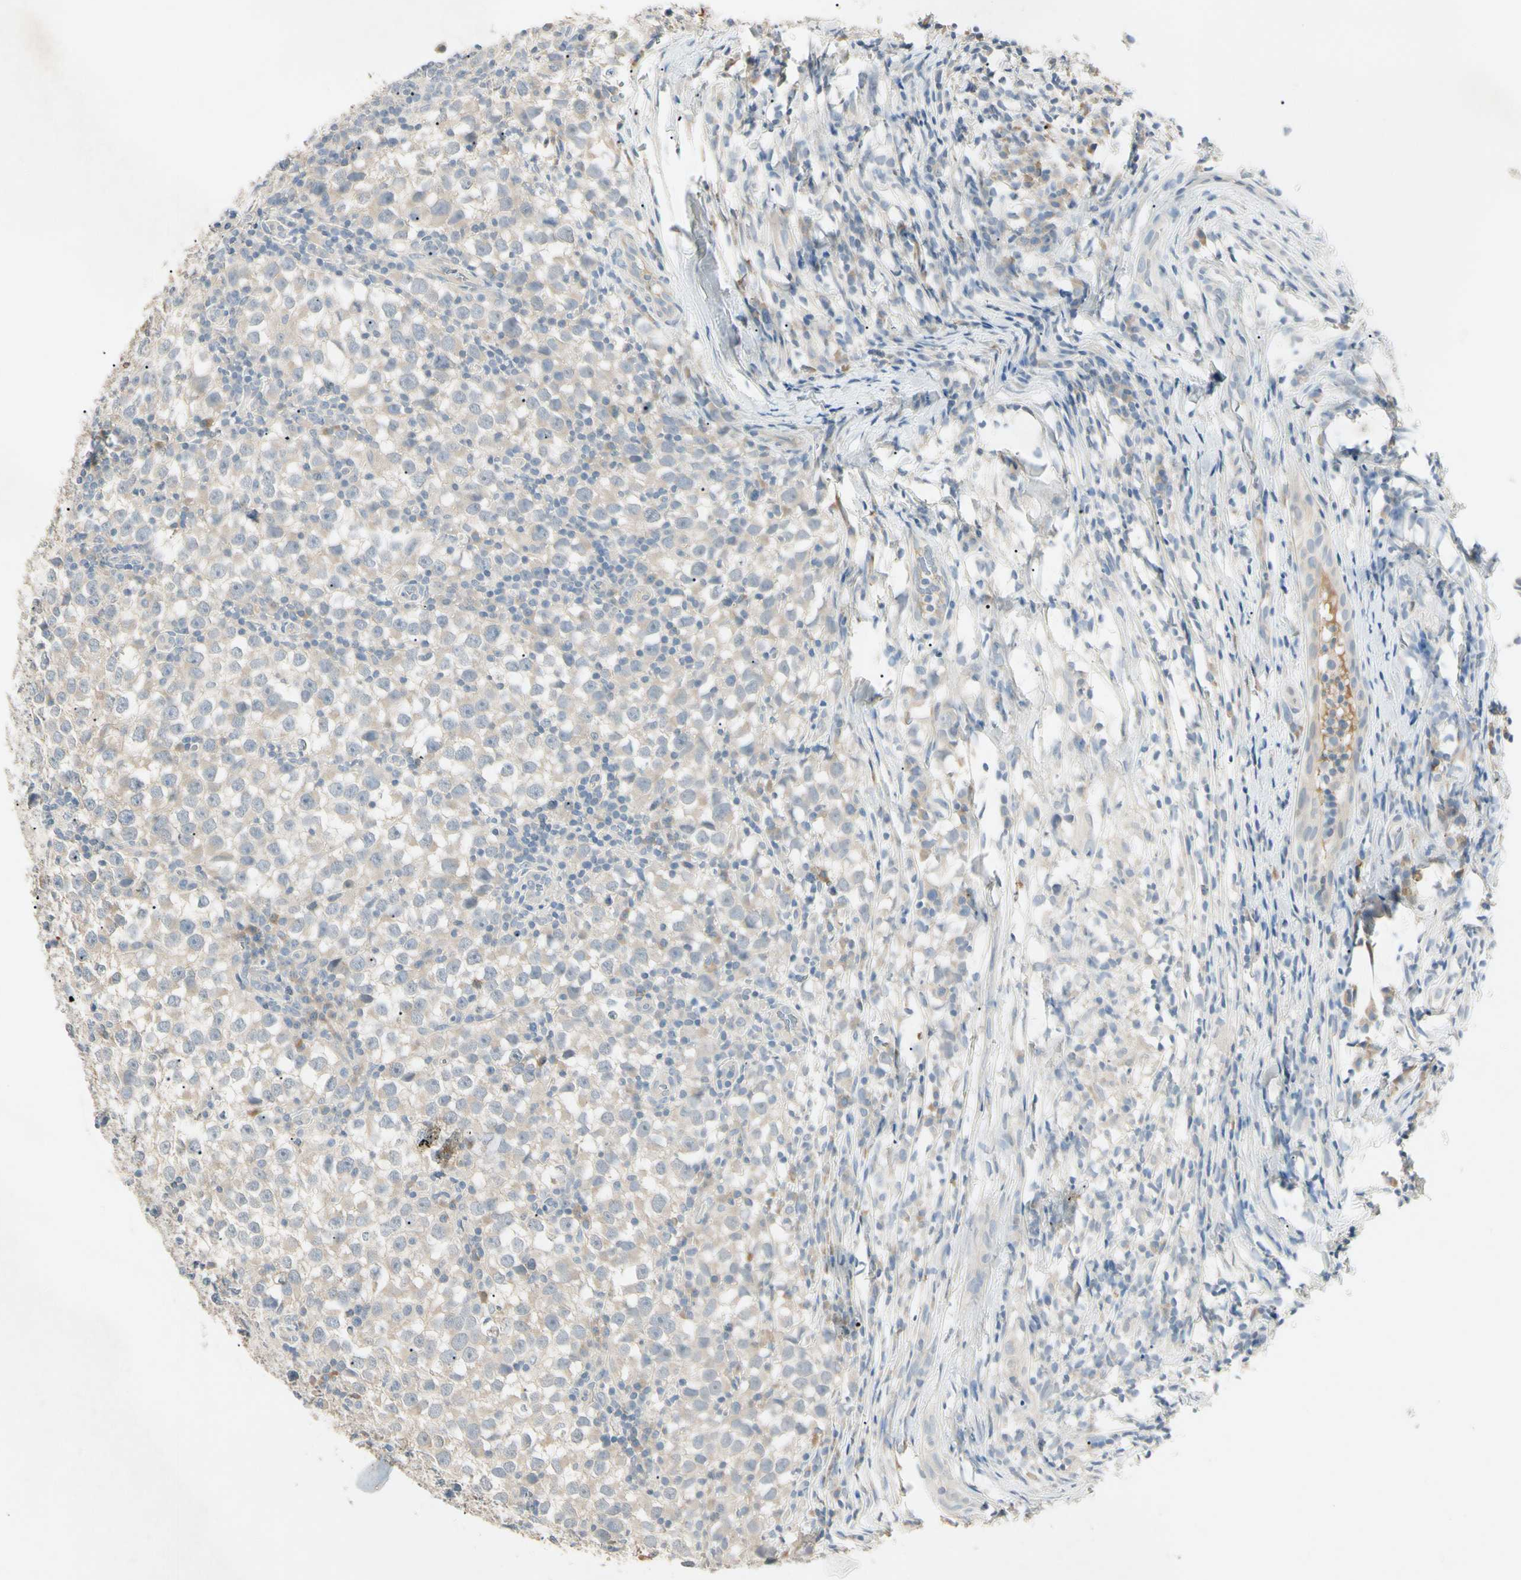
{"staining": {"intensity": "weak", "quantity": "25%-75%", "location": "cytoplasmic/membranous"}, "tissue": "testis cancer", "cell_type": "Tumor cells", "image_type": "cancer", "snomed": [{"axis": "morphology", "description": "Seminoma, NOS"}, {"axis": "topography", "description": "Testis"}], "caption": "The histopathology image reveals staining of testis seminoma, revealing weak cytoplasmic/membranous protein staining (brown color) within tumor cells. (Brightfield microscopy of DAB IHC at high magnification).", "gene": "PRSS21", "patient": {"sex": "male", "age": 65}}